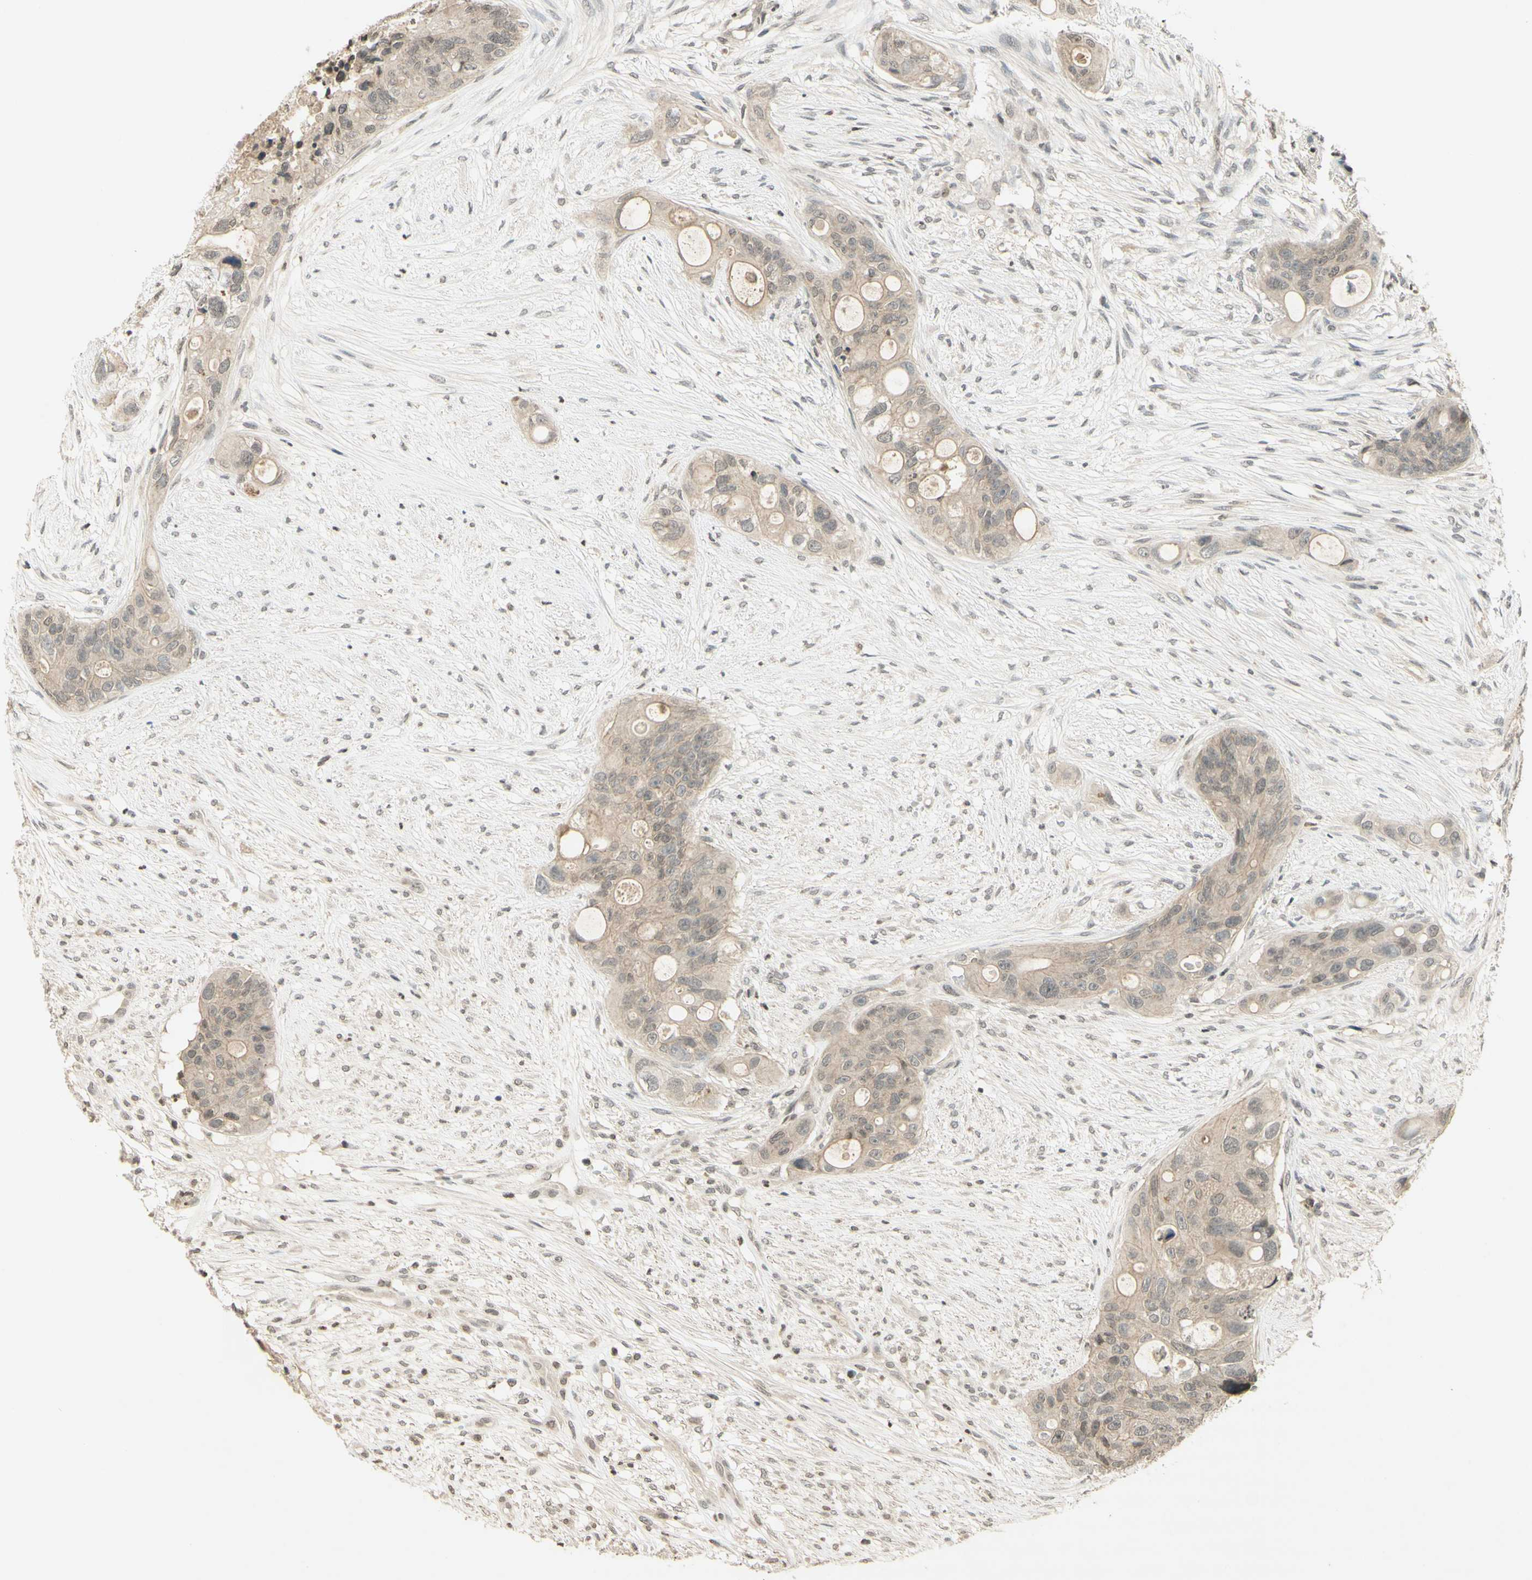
{"staining": {"intensity": "weak", "quantity": ">75%", "location": "cytoplasmic/membranous"}, "tissue": "colorectal cancer", "cell_type": "Tumor cells", "image_type": "cancer", "snomed": [{"axis": "morphology", "description": "Adenocarcinoma, NOS"}, {"axis": "topography", "description": "Colon"}], "caption": "Colorectal cancer stained for a protein demonstrates weak cytoplasmic/membranous positivity in tumor cells.", "gene": "GLI1", "patient": {"sex": "female", "age": 57}}